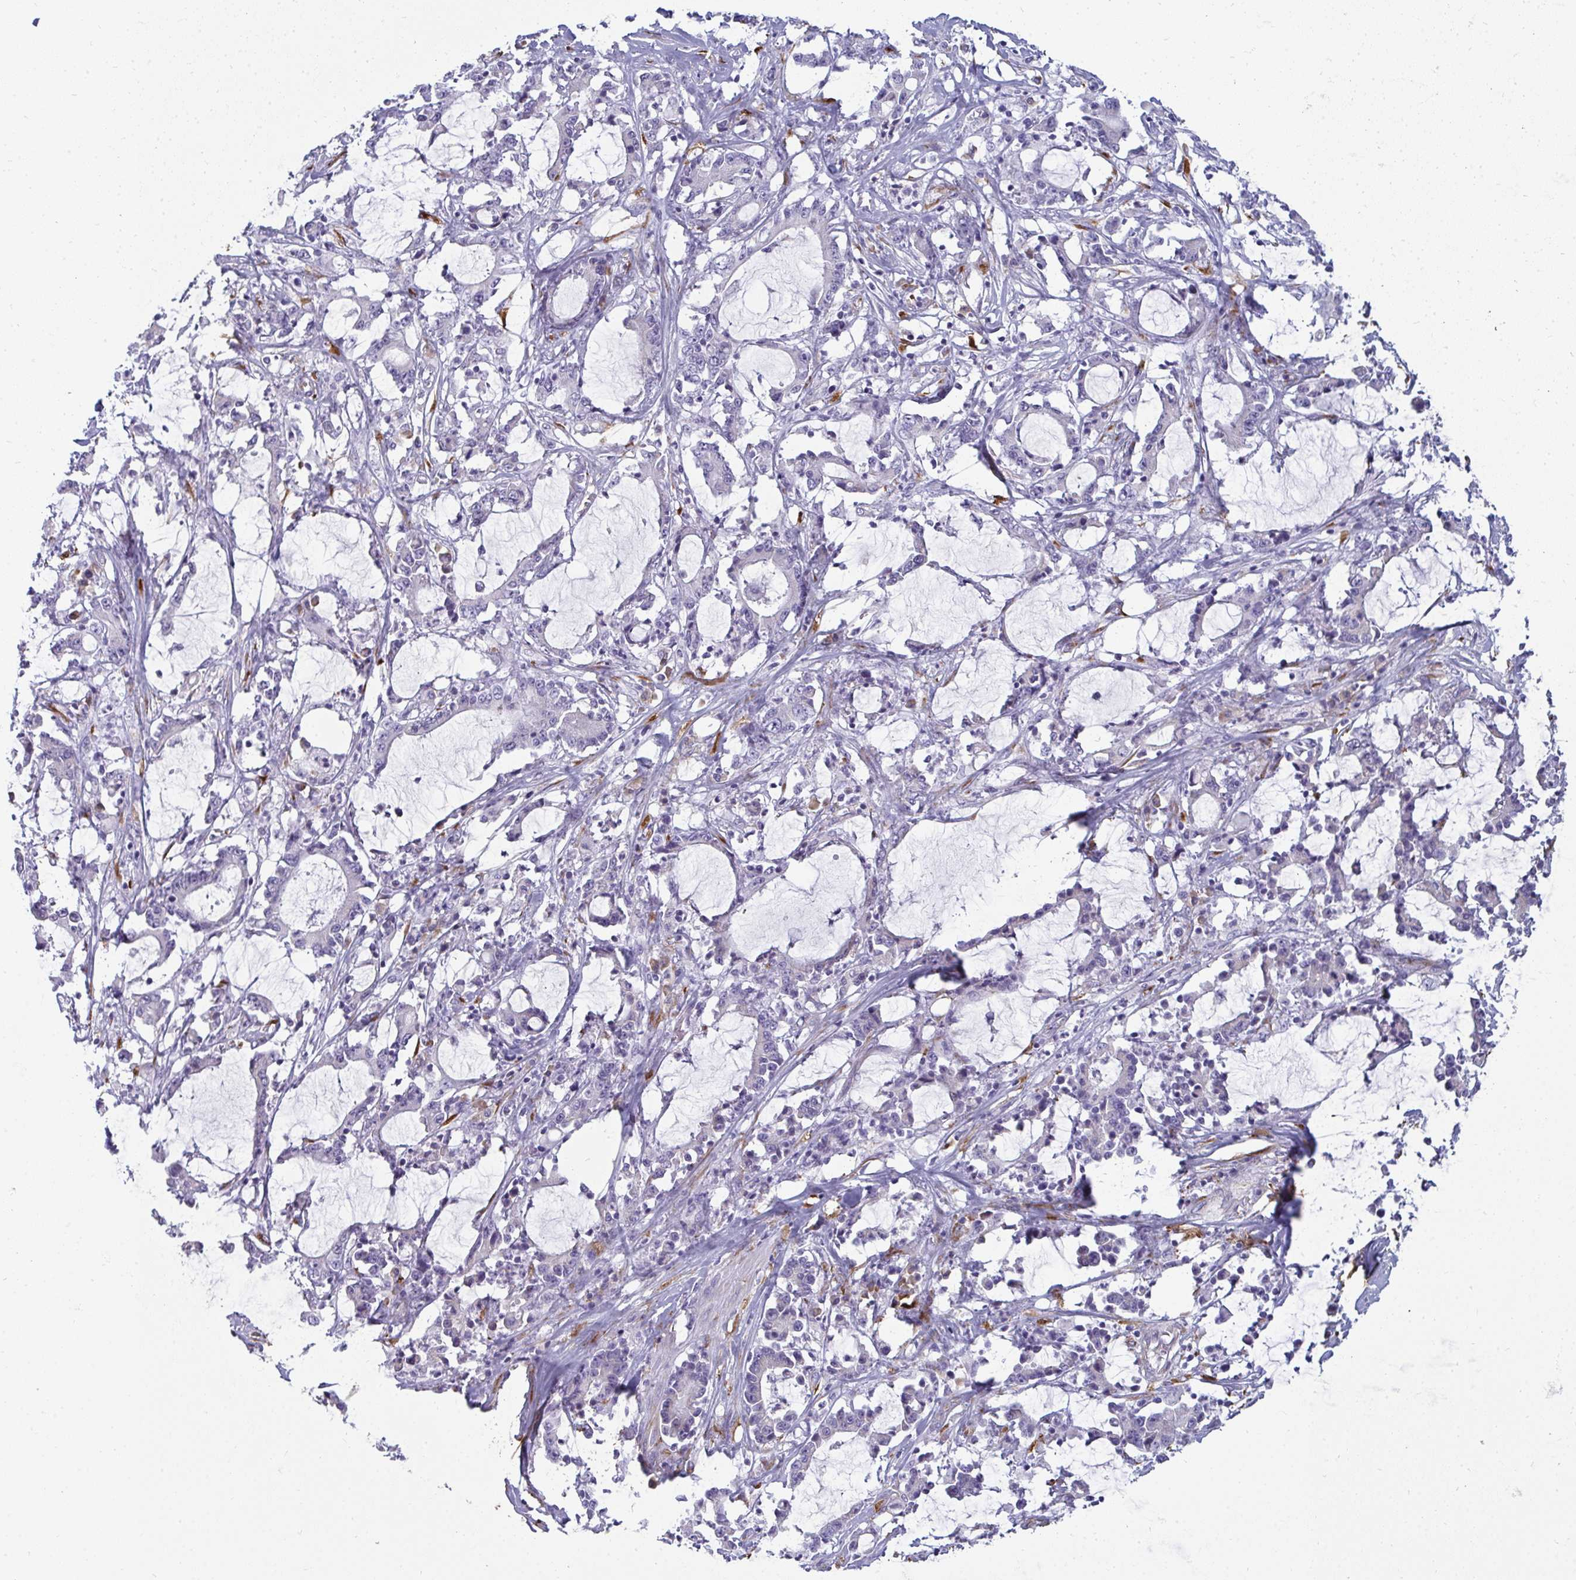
{"staining": {"intensity": "negative", "quantity": "none", "location": "none"}, "tissue": "stomach cancer", "cell_type": "Tumor cells", "image_type": "cancer", "snomed": [{"axis": "morphology", "description": "Adenocarcinoma, NOS"}, {"axis": "topography", "description": "Stomach, upper"}], "caption": "Tumor cells show no significant staining in stomach cancer (adenocarcinoma).", "gene": "SHROOM1", "patient": {"sex": "male", "age": 68}}